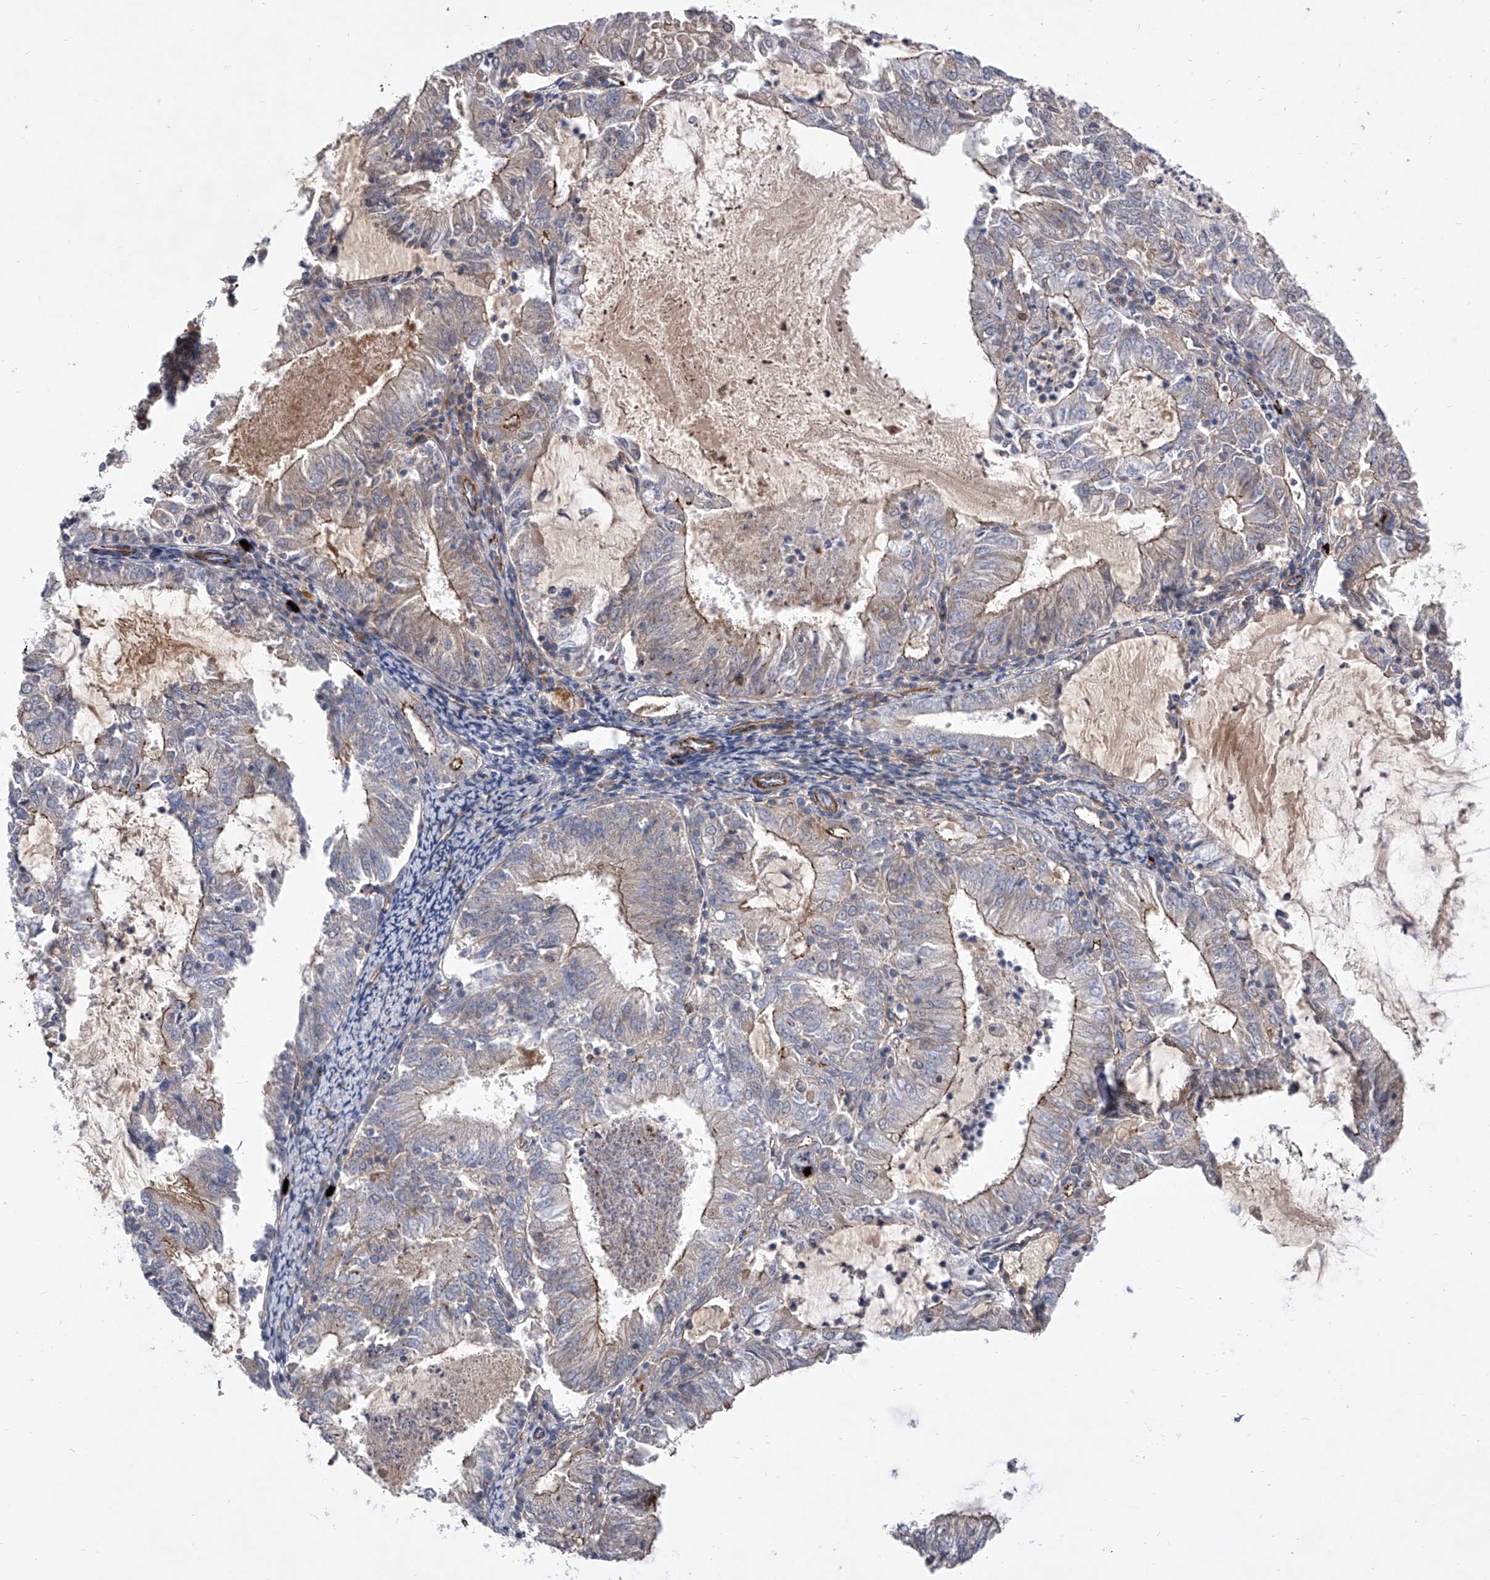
{"staining": {"intensity": "moderate", "quantity": "<25%", "location": "cytoplasmic/membranous"}, "tissue": "endometrial cancer", "cell_type": "Tumor cells", "image_type": "cancer", "snomed": [{"axis": "morphology", "description": "Adenocarcinoma, NOS"}, {"axis": "topography", "description": "Endometrium"}], "caption": "Endometrial cancer stained for a protein (brown) exhibits moderate cytoplasmic/membranous positive positivity in about <25% of tumor cells.", "gene": "MINDY4", "patient": {"sex": "female", "age": 57}}